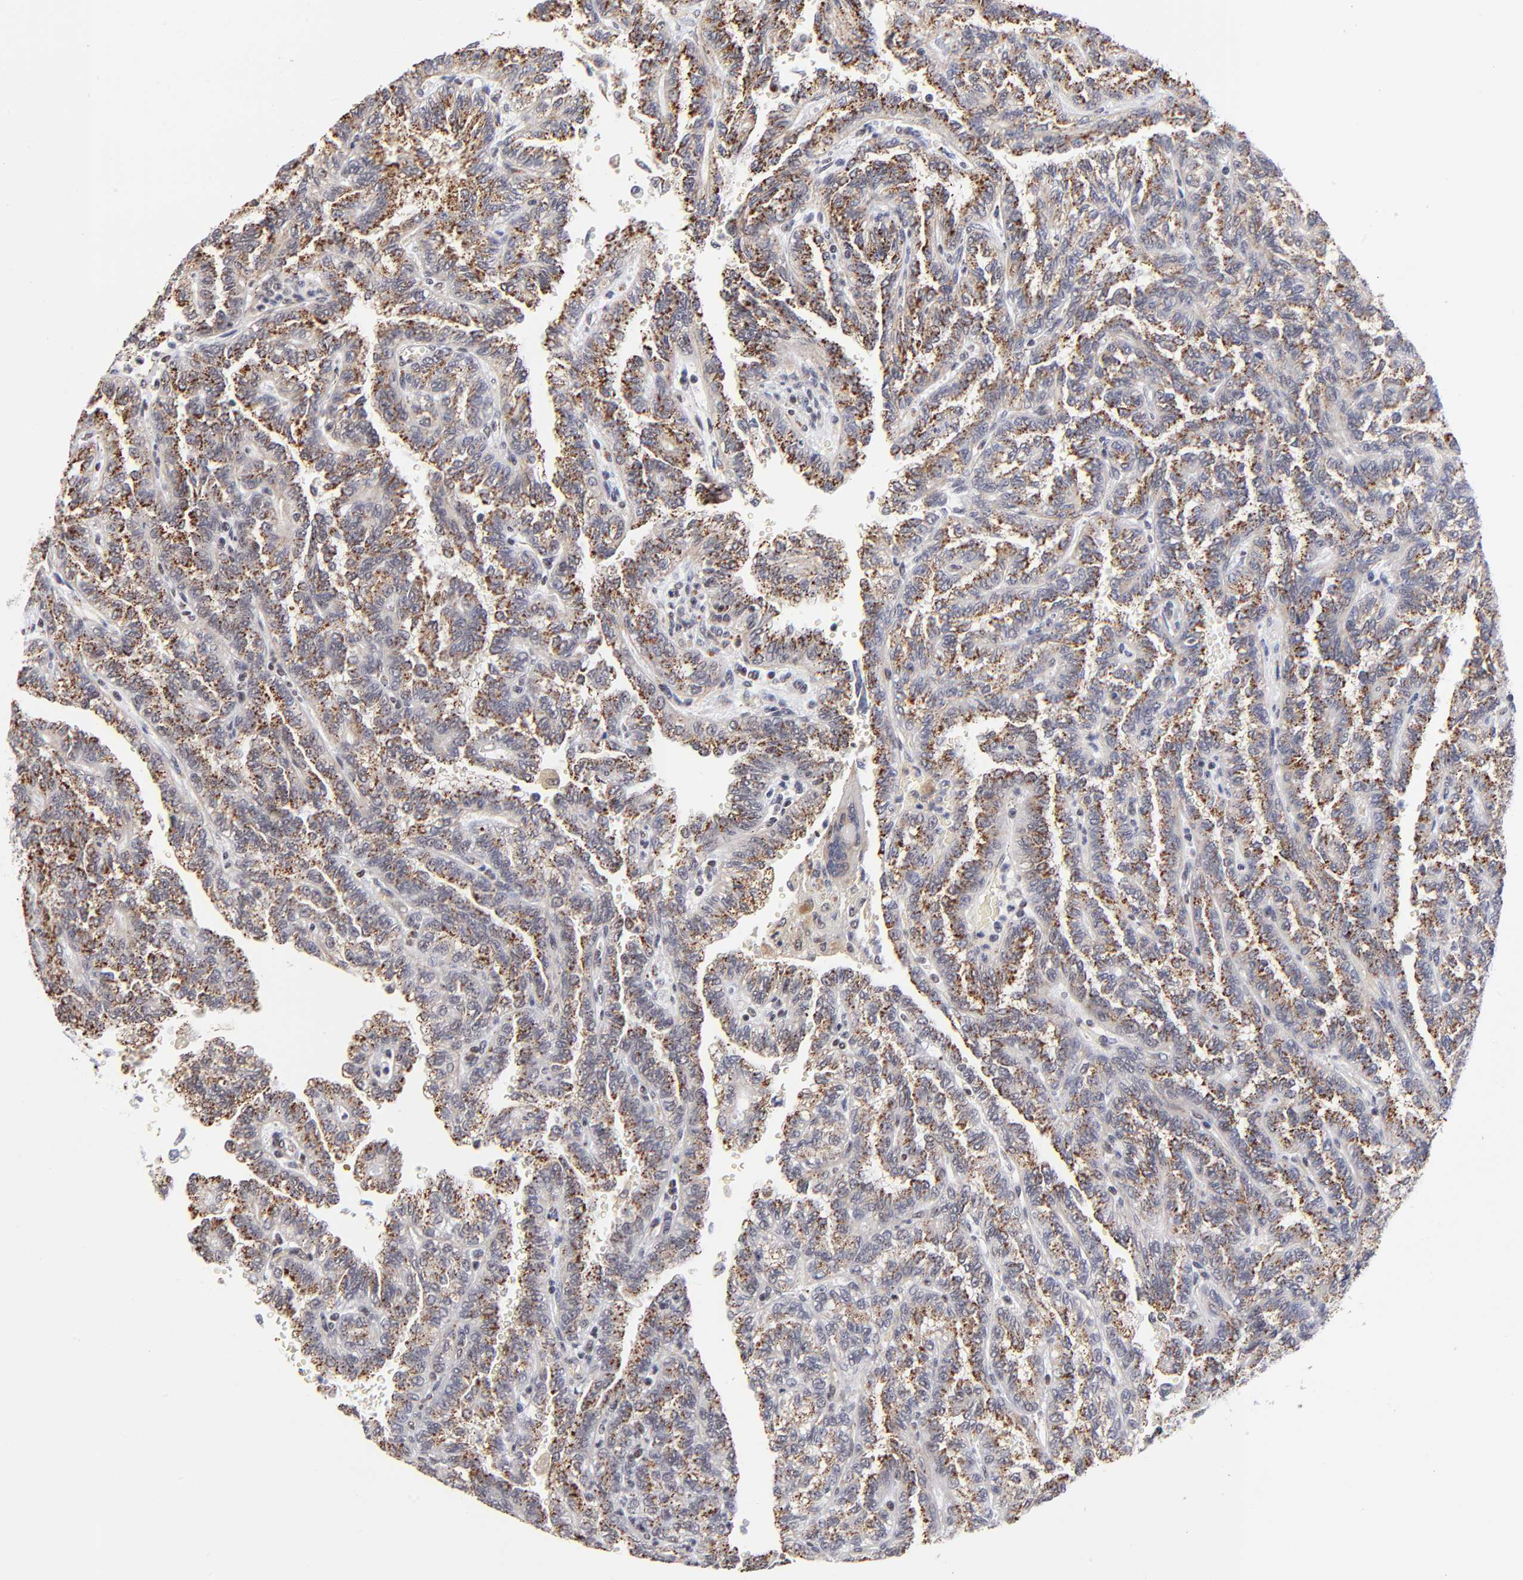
{"staining": {"intensity": "moderate", "quantity": ">75%", "location": "cytoplasmic/membranous"}, "tissue": "renal cancer", "cell_type": "Tumor cells", "image_type": "cancer", "snomed": [{"axis": "morphology", "description": "Inflammation, NOS"}, {"axis": "morphology", "description": "Adenocarcinoma, NOS"}, {"axis": "topography", "description": "Kidney"}], "caption": "Tumor cells reveal moderate cytoplasmic/membranous positivity in about >75% of cells in renal adenocarcinoma. Nuclei are stained in blue.", "gene": "GABPA", "patient": {"sex": "male", "age": 68}}